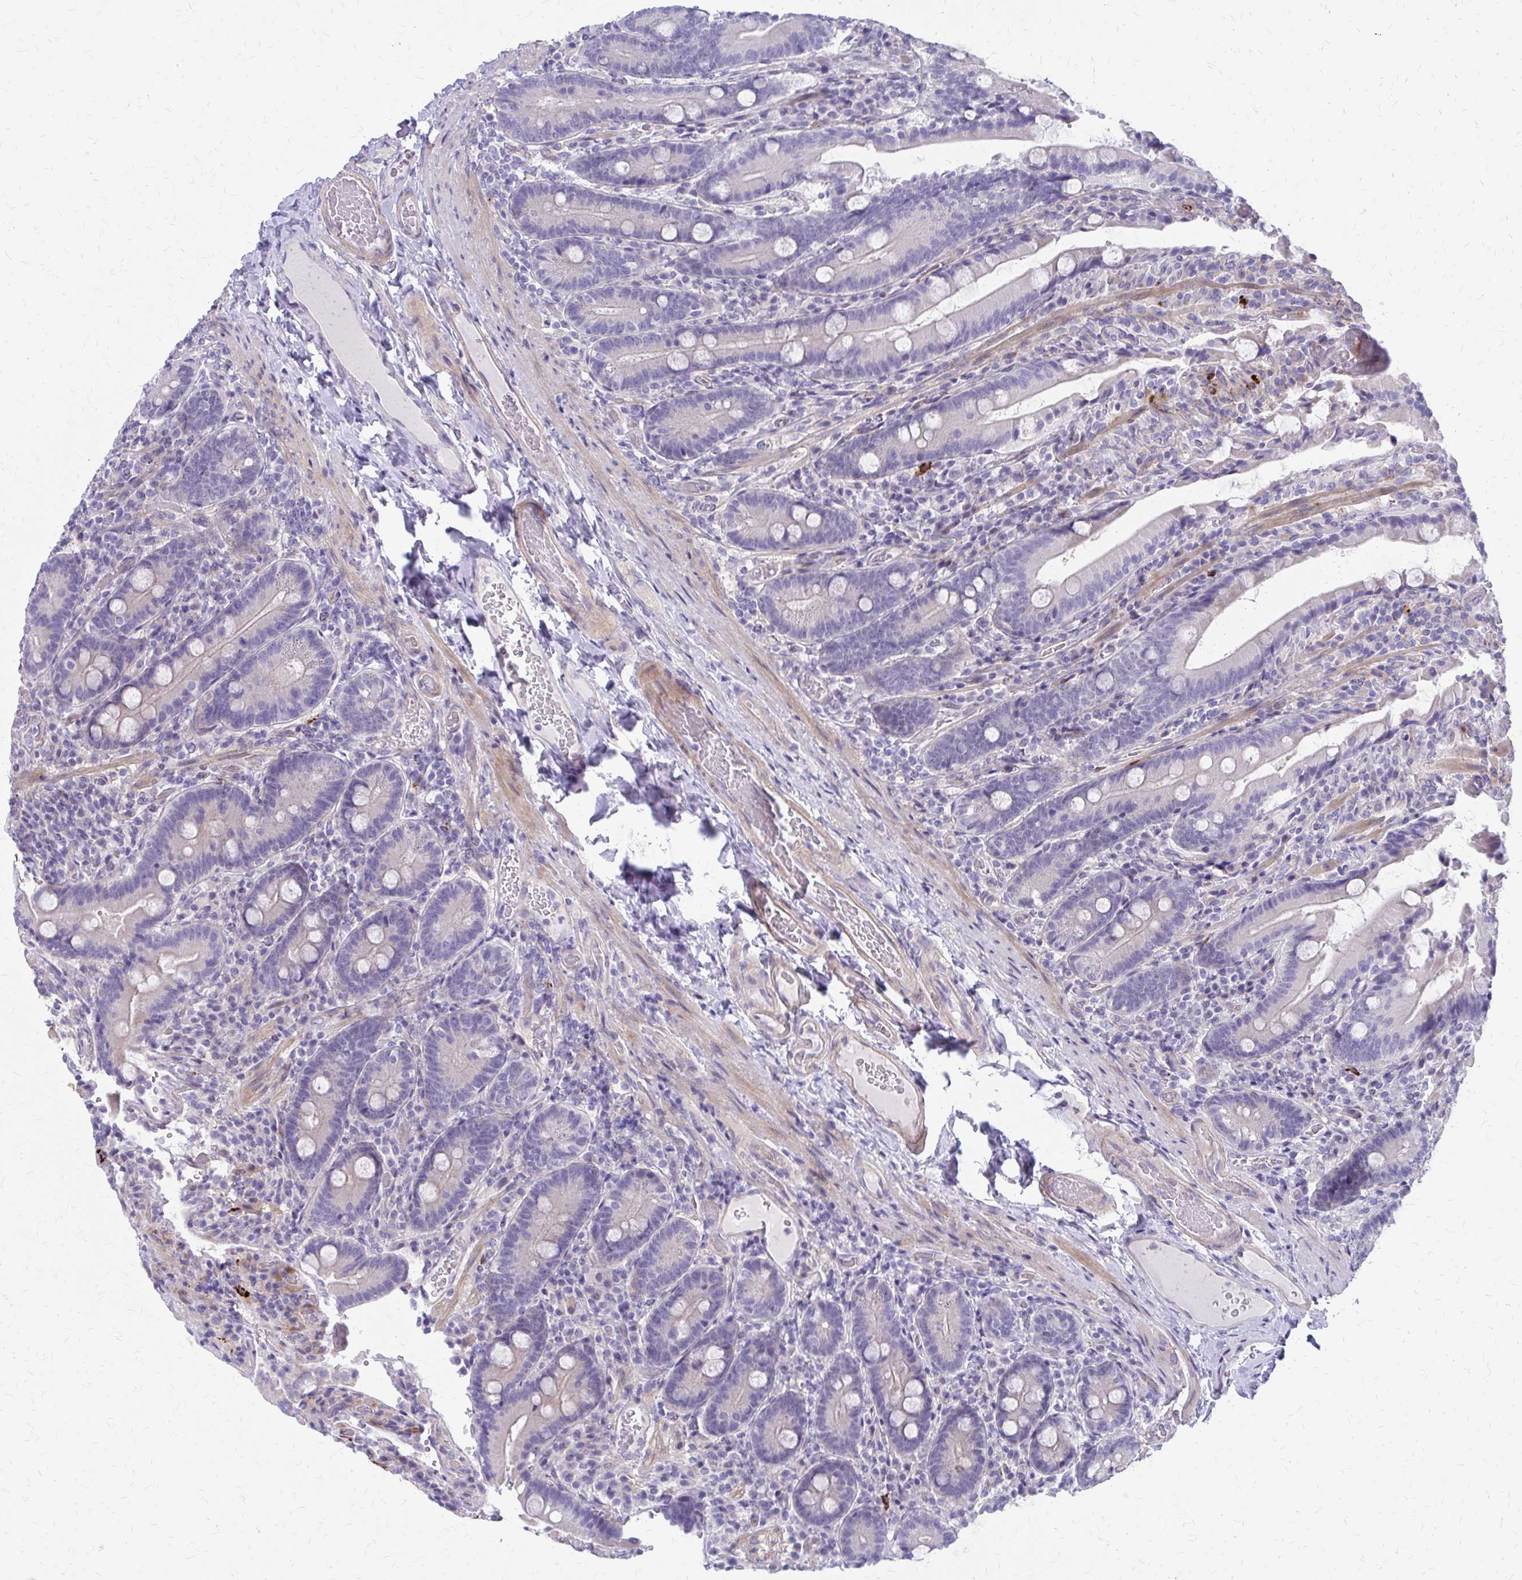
{"staining": {"intensity": "strong", "quantity": "<25%", "location": "cytoplasmic/membranous"}, "tissue": "duodenum", "cell_type": "Glandular cells", "image_type": "normal", "snomed": [{"axis": "morphology", "description": "Normal tissue, NOS"}, {"axis": "topography", "description": "Duodenum"}], "caption": "Strong cytoplasmic/membranous staining is present in approximately <25% of glandular cells in benign duodenum. The staining is performed using DAB brown chromogen to label protein expression. The nuclei are counter-stained blue using hematoxylin.", "gene": "GLYATL2", "patient": {"sex": "female", "age": 62}}